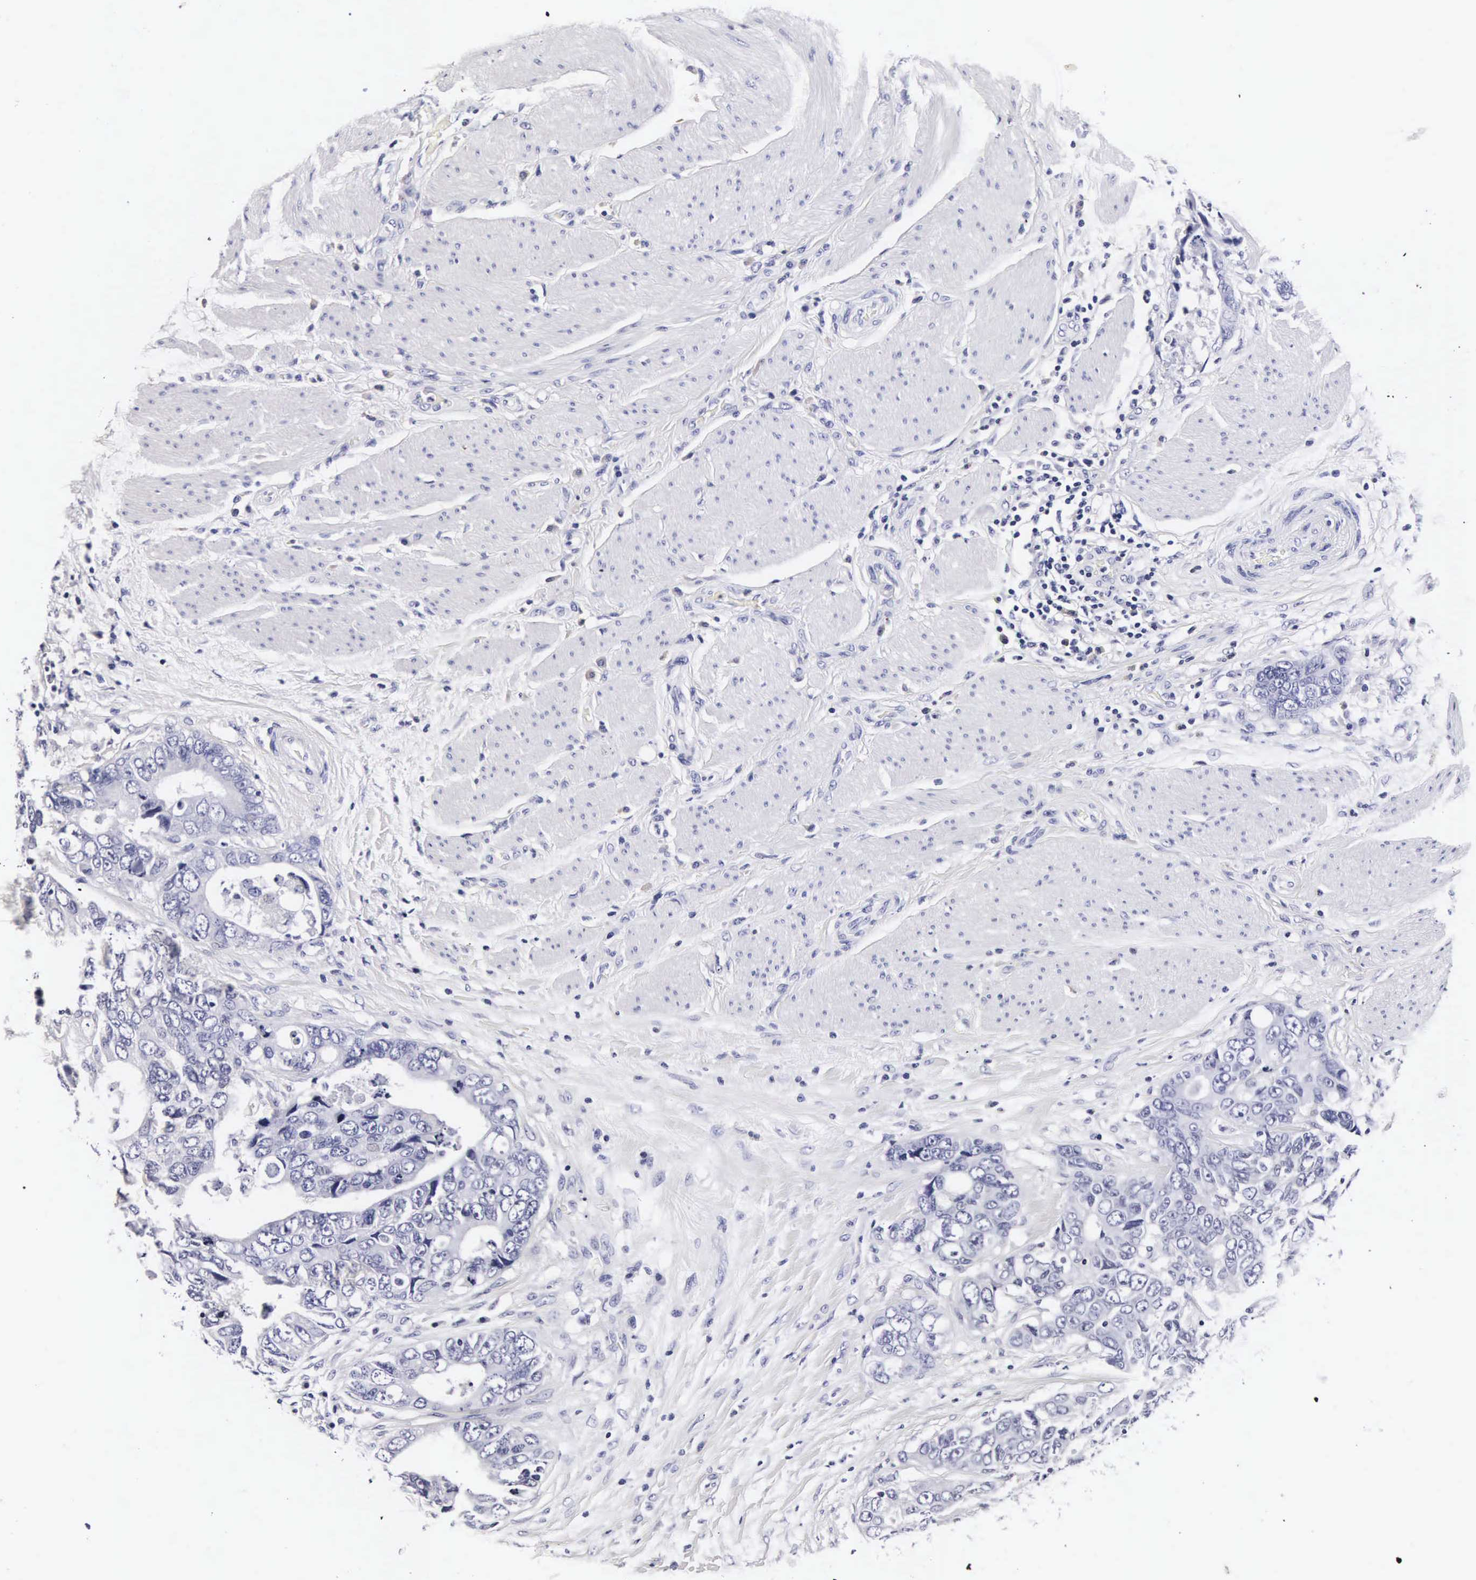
{"staining": {"intensity": "negative", "quantity": "none", "location": "none"}, "tissue": "colorectal cancer", "cell_type": "Tumor cells", "image_type": "cancer", "snomed": [{"axis": "morphology", "description": "Adenocarcinoma, NOS"}, {"axis": "topography", "description": "Rectum"}], "caption": "A high-resolution image shows immunohistochemistry staining of colorectal adenocarcinoma, which shows no significant expression in tumor cells.", "gene": "RNASE6", "patient": {"sex": "female", "age": 67}}